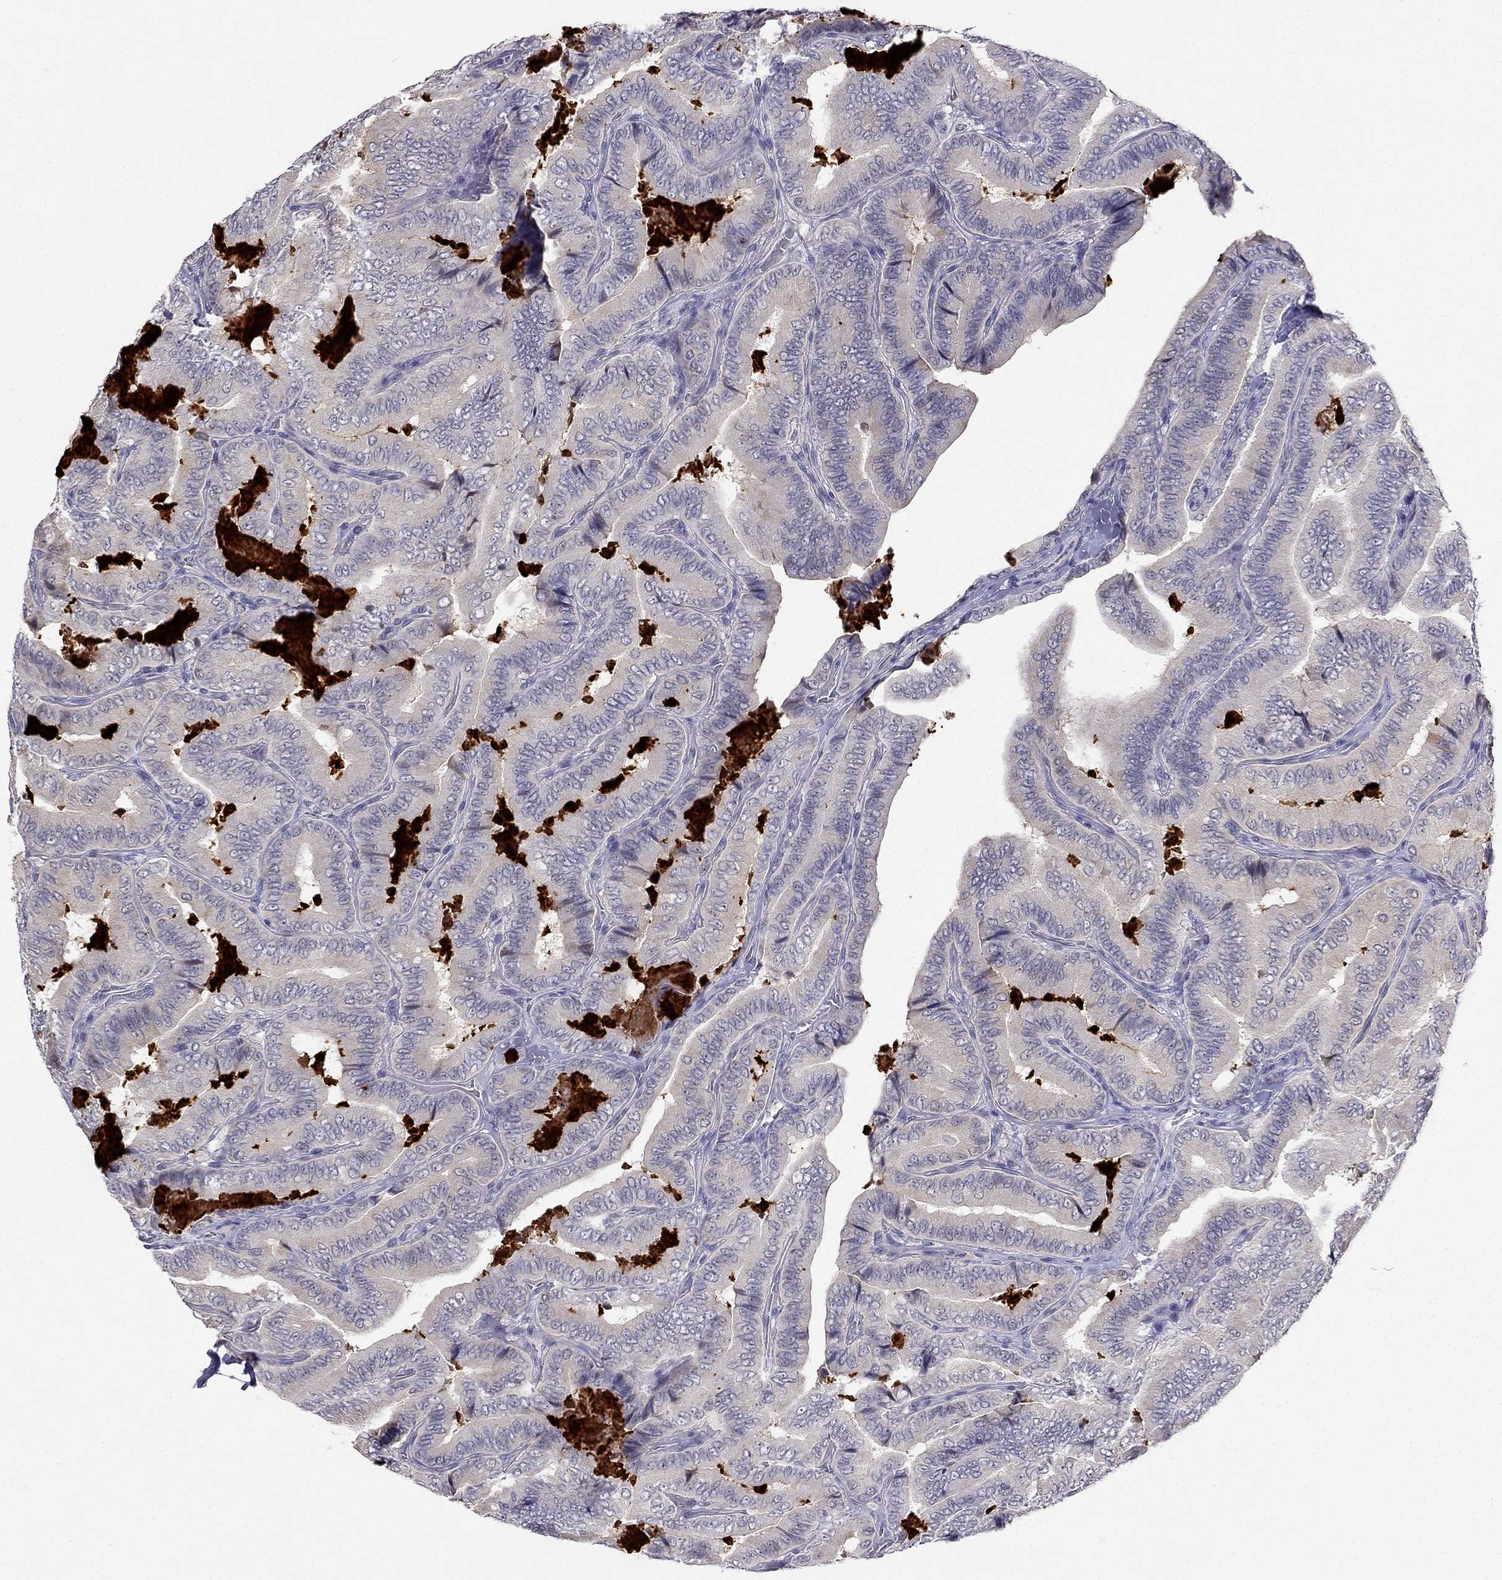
{"staining": {"intensity": "negative", "quantity": "none", "location": "none"}, "tissue": "thyroid cancer", "cell_type": "Tumor cells", "image_type": "cancer", "snomed": [{"axis": "morphology", "description": "Papillary adenocarcinoma, NOS"}, {"axis": "topography", "description": "Thyroid gland"}], "caption": "An immunohistochemistry micrograph of thyroid cancer is shown. There is no staining in tumor cells of thyroid cancer.", "gene": "C16orf89", "patient": {"sex": "male", "age": 61}}